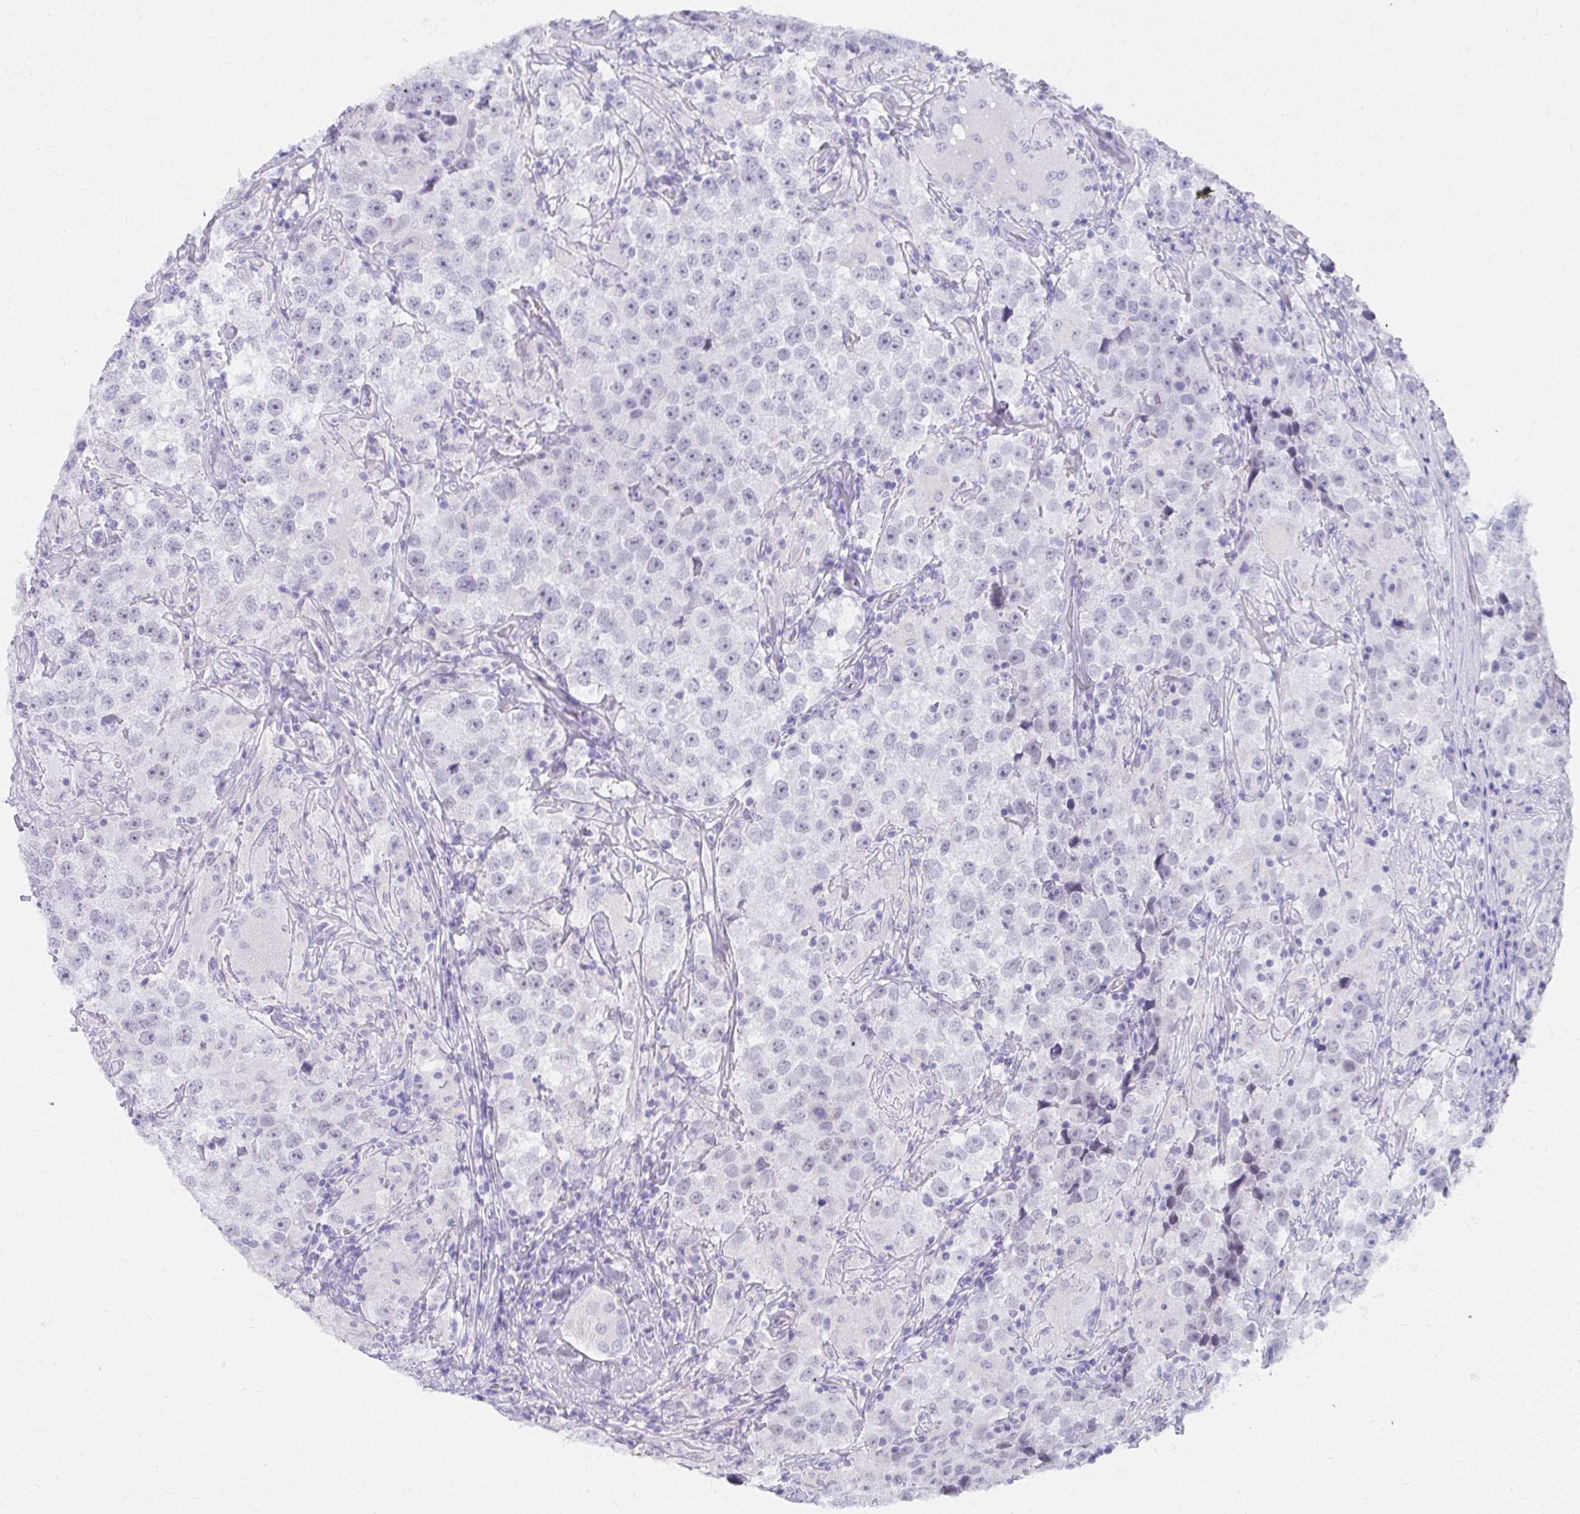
{"staining": {"intensity": "negative", "quantity": "none", "location": "none"}, "tissue": "testis cancer", "cell_type": "Tumor cells", "image_type": "cancer", "snomed": [{"axis": "morphology", "description": "Seminoma, NOS"}, {"axis": "topography", "description": "Testis"}], "caption": "Immunohistochemical staining of testis cancer shows no significant staining in tumor cells.", "gene": "UGT3A2", "patient": {"sex": "male", "age": 46}}